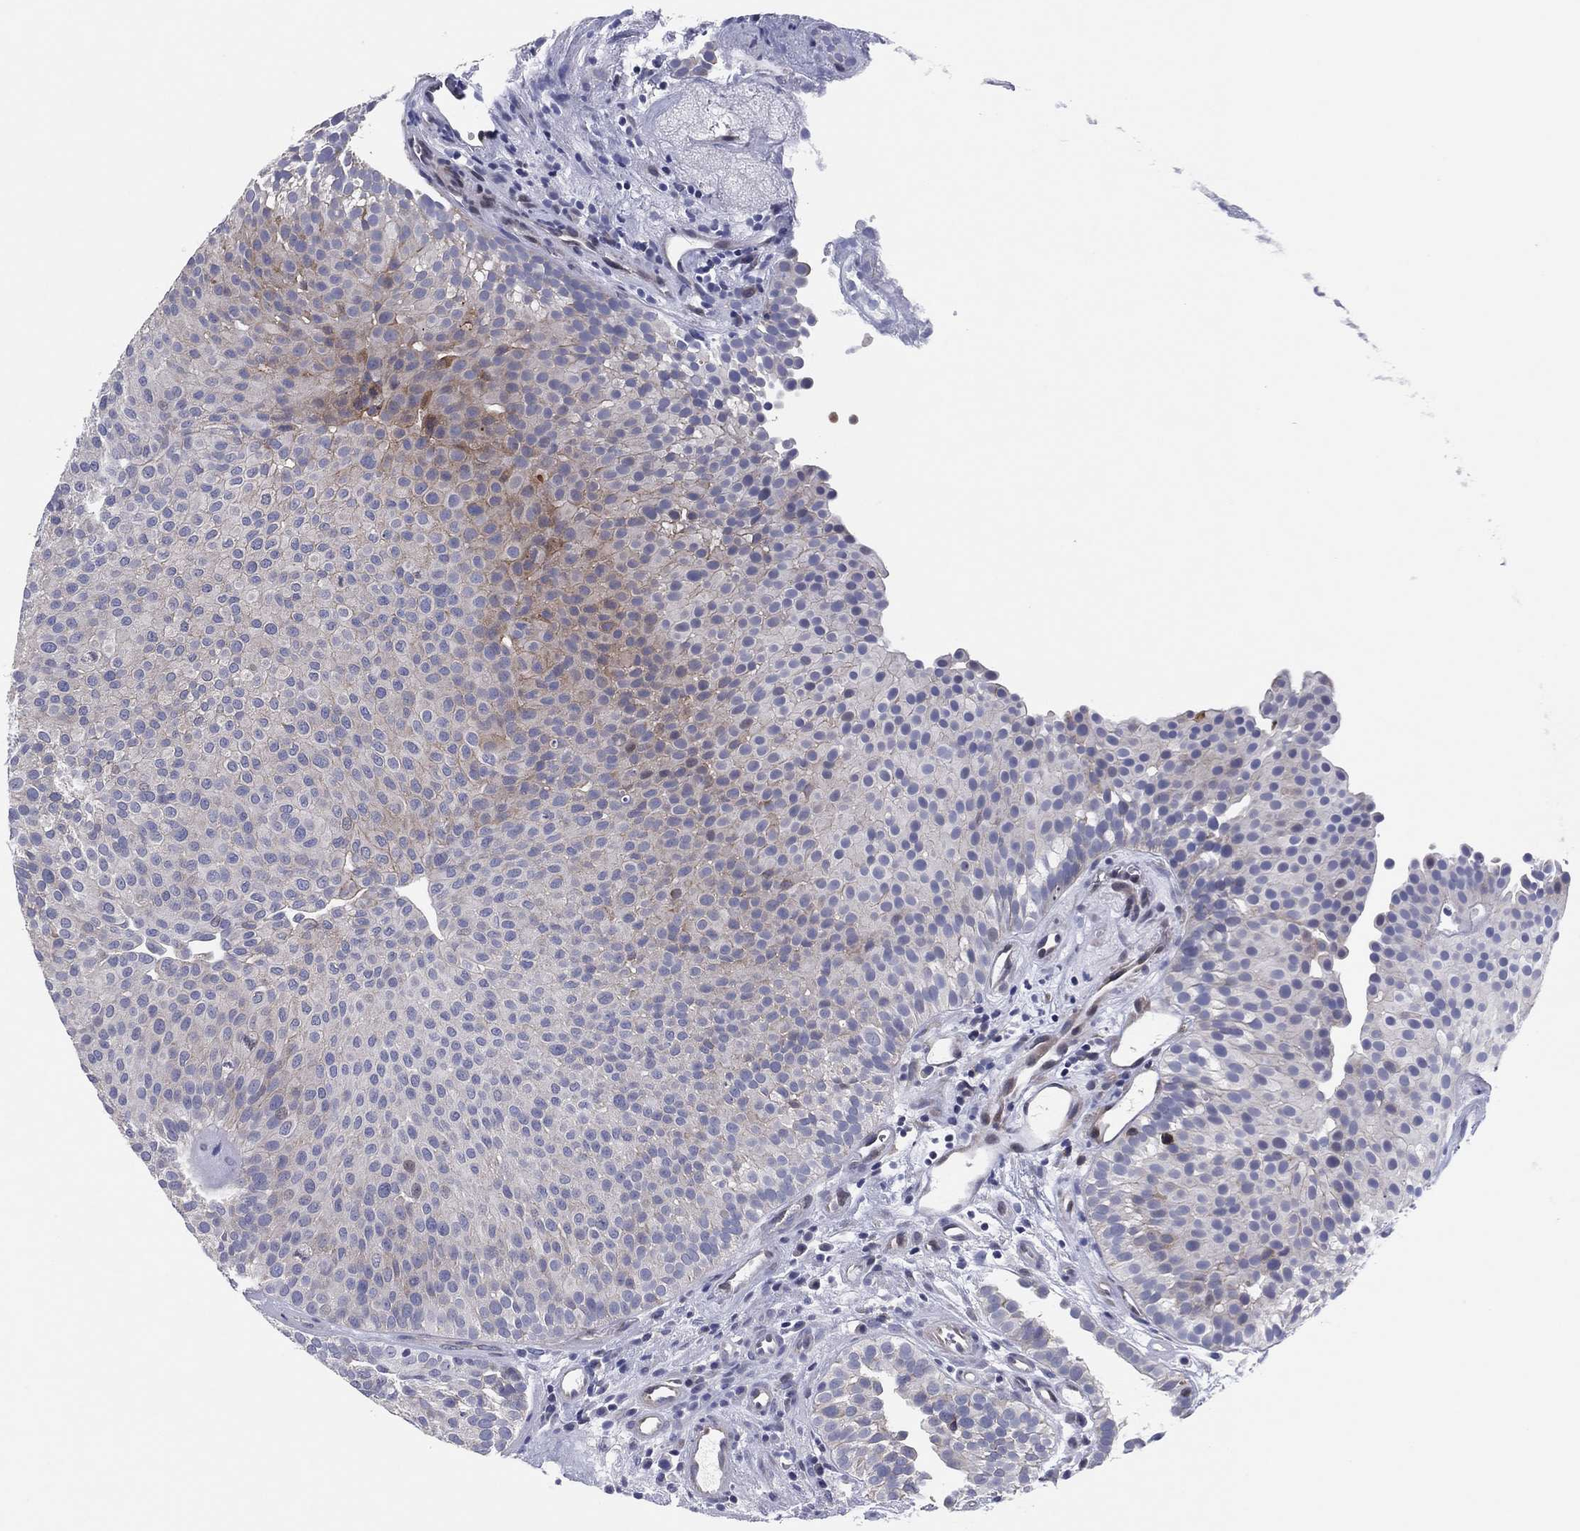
{"staining": {"intensity": "negative", "quantity": "none", "location": "none"}, "tissue": "urothelial cancer", "cell_type": "Tumor cells", "image_type": "cancer", "snomed": [{"axis": "morphology", "description": "Urothelial carcinoma, Low grade"}, {"axis": "topography", "description": "Urinary bladder"}], "caption": "This is a photomicrograph of immunohistochemistry (IHC) staining of urothelial cancer, which shows no staining in tumor cells.", "gene": "HEATR4", "patient": {"sex": "female", "age": 87}}